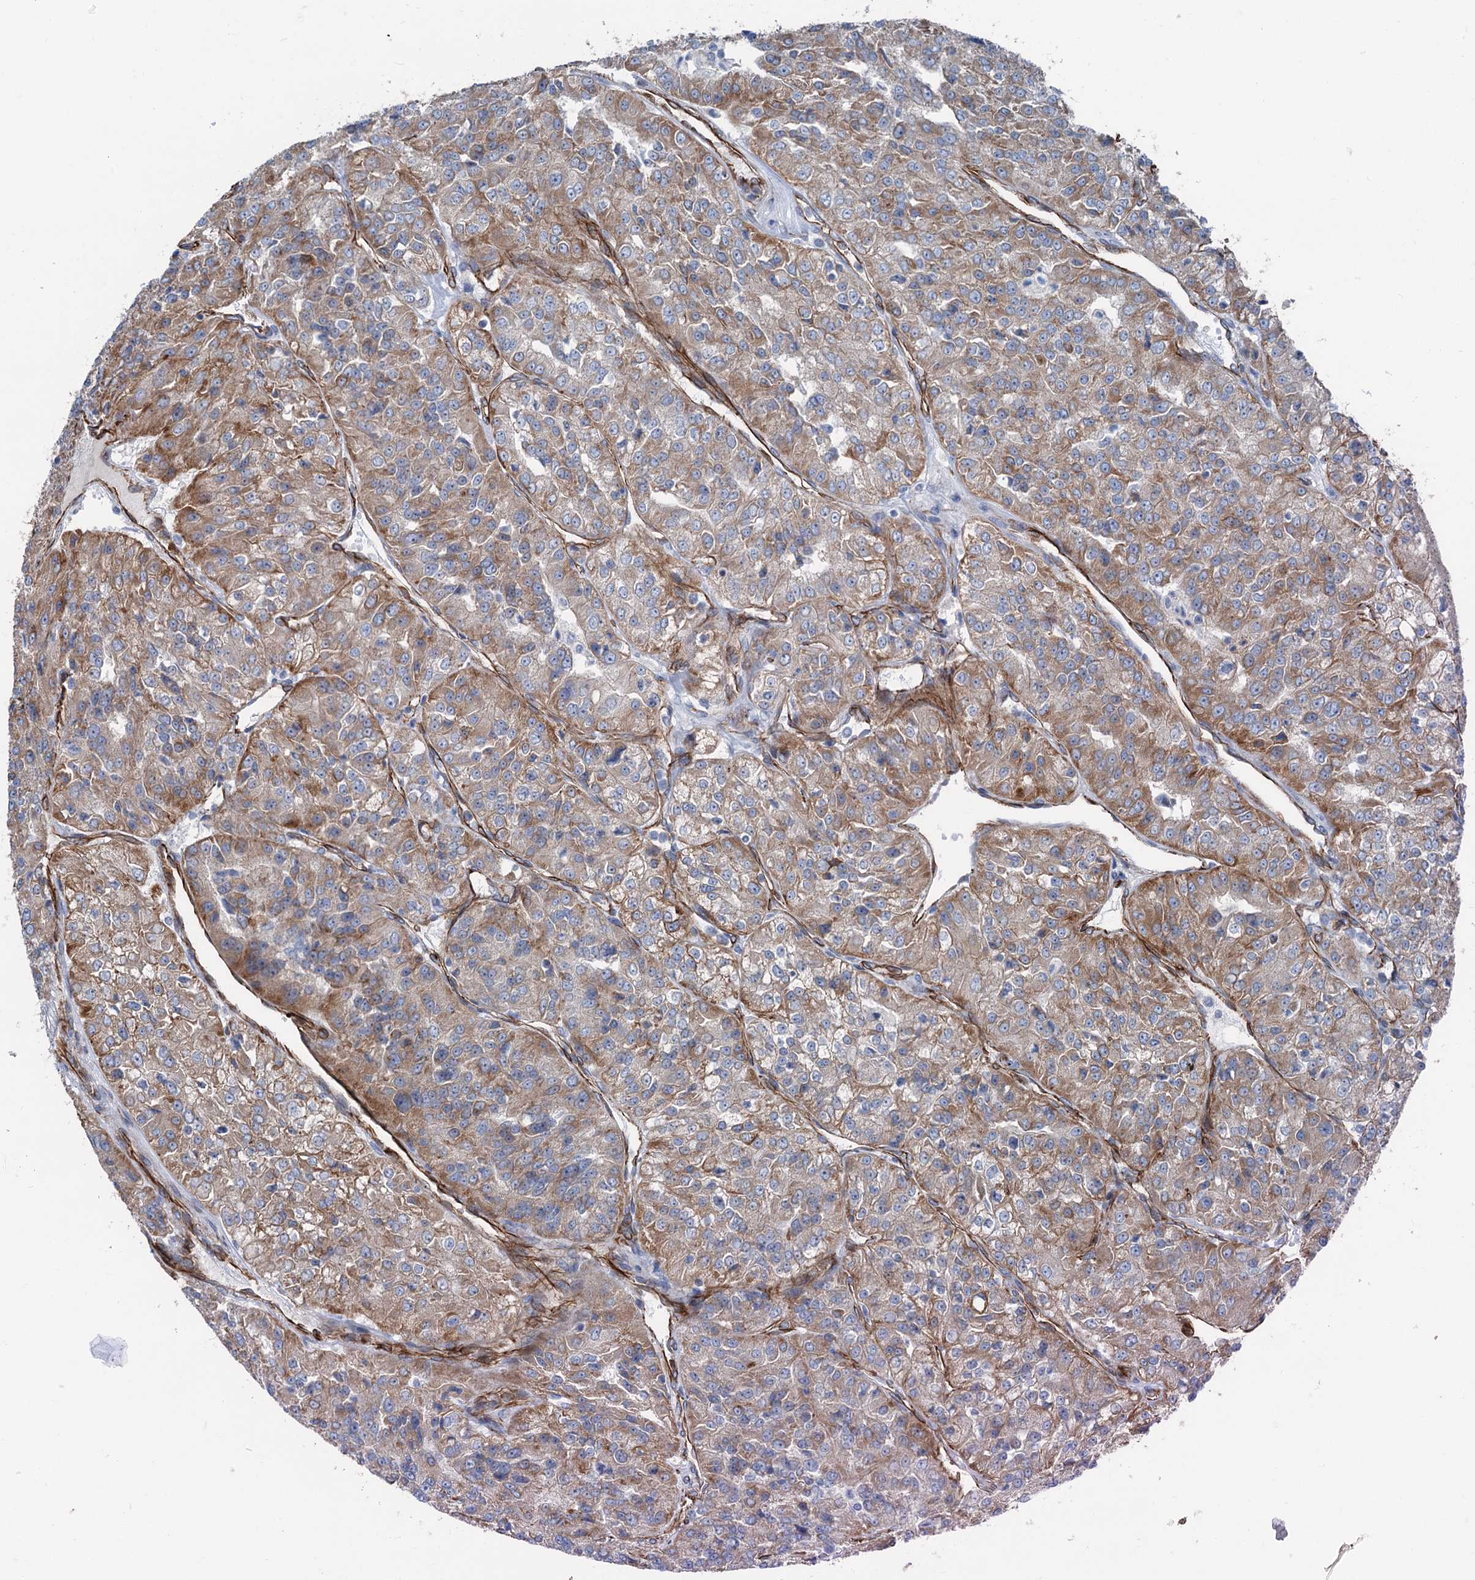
{"staining": {"intensity": "moderate", "quantity": ">75%", "location": "cytoplasmic/membranous"}, "tissue": "renal cancer", "cell_type": "Tumor cells", "image_type": "cancer", "snomed": [{"axis": "morphology", "description": "Adenocarcinoma, NOS"}, {"axis": "topography", "description": "Kidney"}], "caption": "There is medium levels of moderate cytoplasmic/membranous positivity in tumor cells of adenocarcinoma (renal), as demonstrated by immunohistochemical staining (brown color).", "gene": "CALCOCO1", "patient": {"sex": "female", "age": 63}}